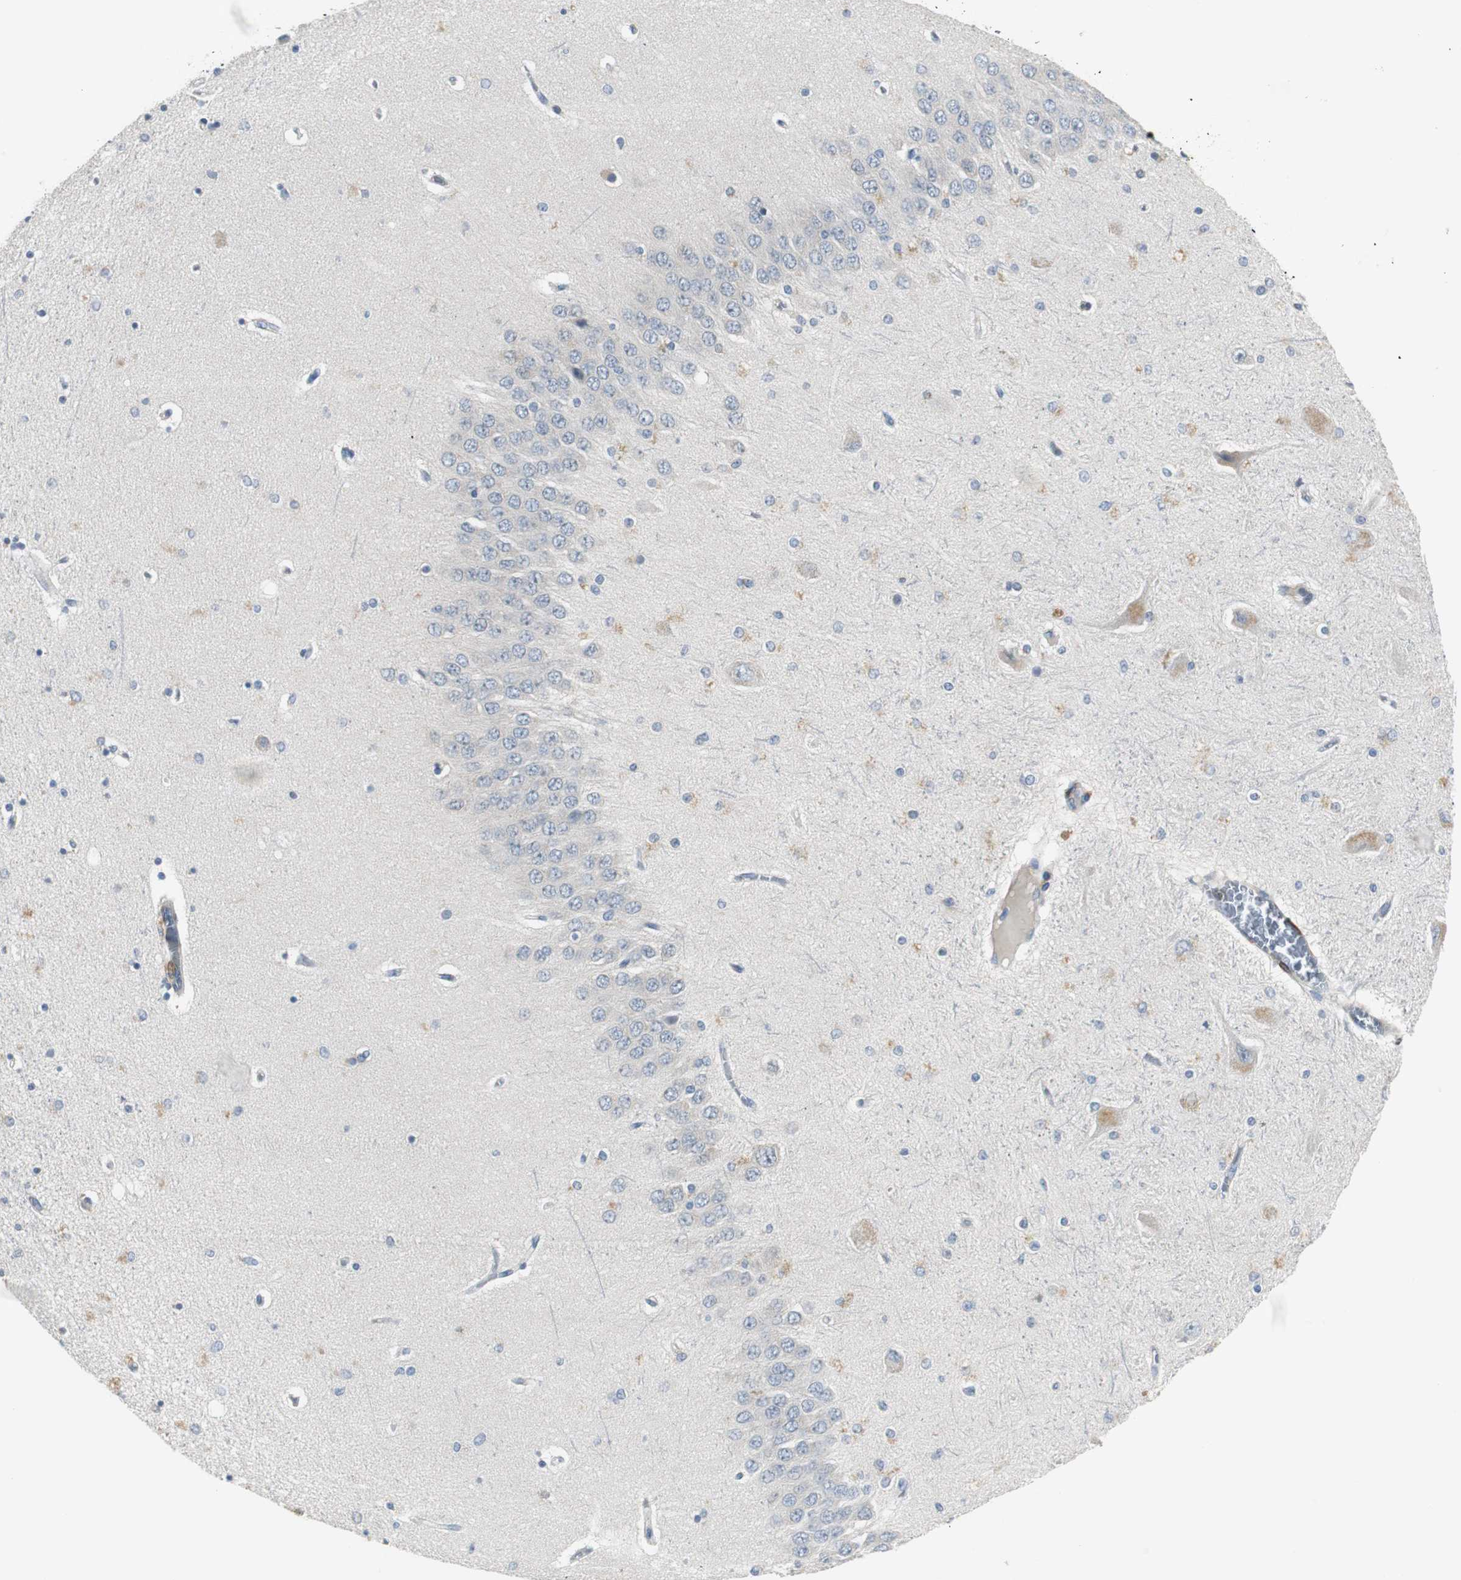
{"staining": {"intensity": "weak", "quantity": "<25%", "location": "cytoplasmic/membranous"}, "tissue": "hippocampus", "cell_type": "Glial cells", "image_type": "normal", "snomed": [{"axis": "morphology", "description": "Normal tissue, NOS"}, {"axis": "topography", "description": "Hippocampus"}], "caption": "High power microscopy photomicrograph of an immunohistochemistry (IHC) image of benign hippocampus, revealing no significant staining in glial cells.", "gene": "FHL2", "patient": {"sex": "female", "age": 54}}